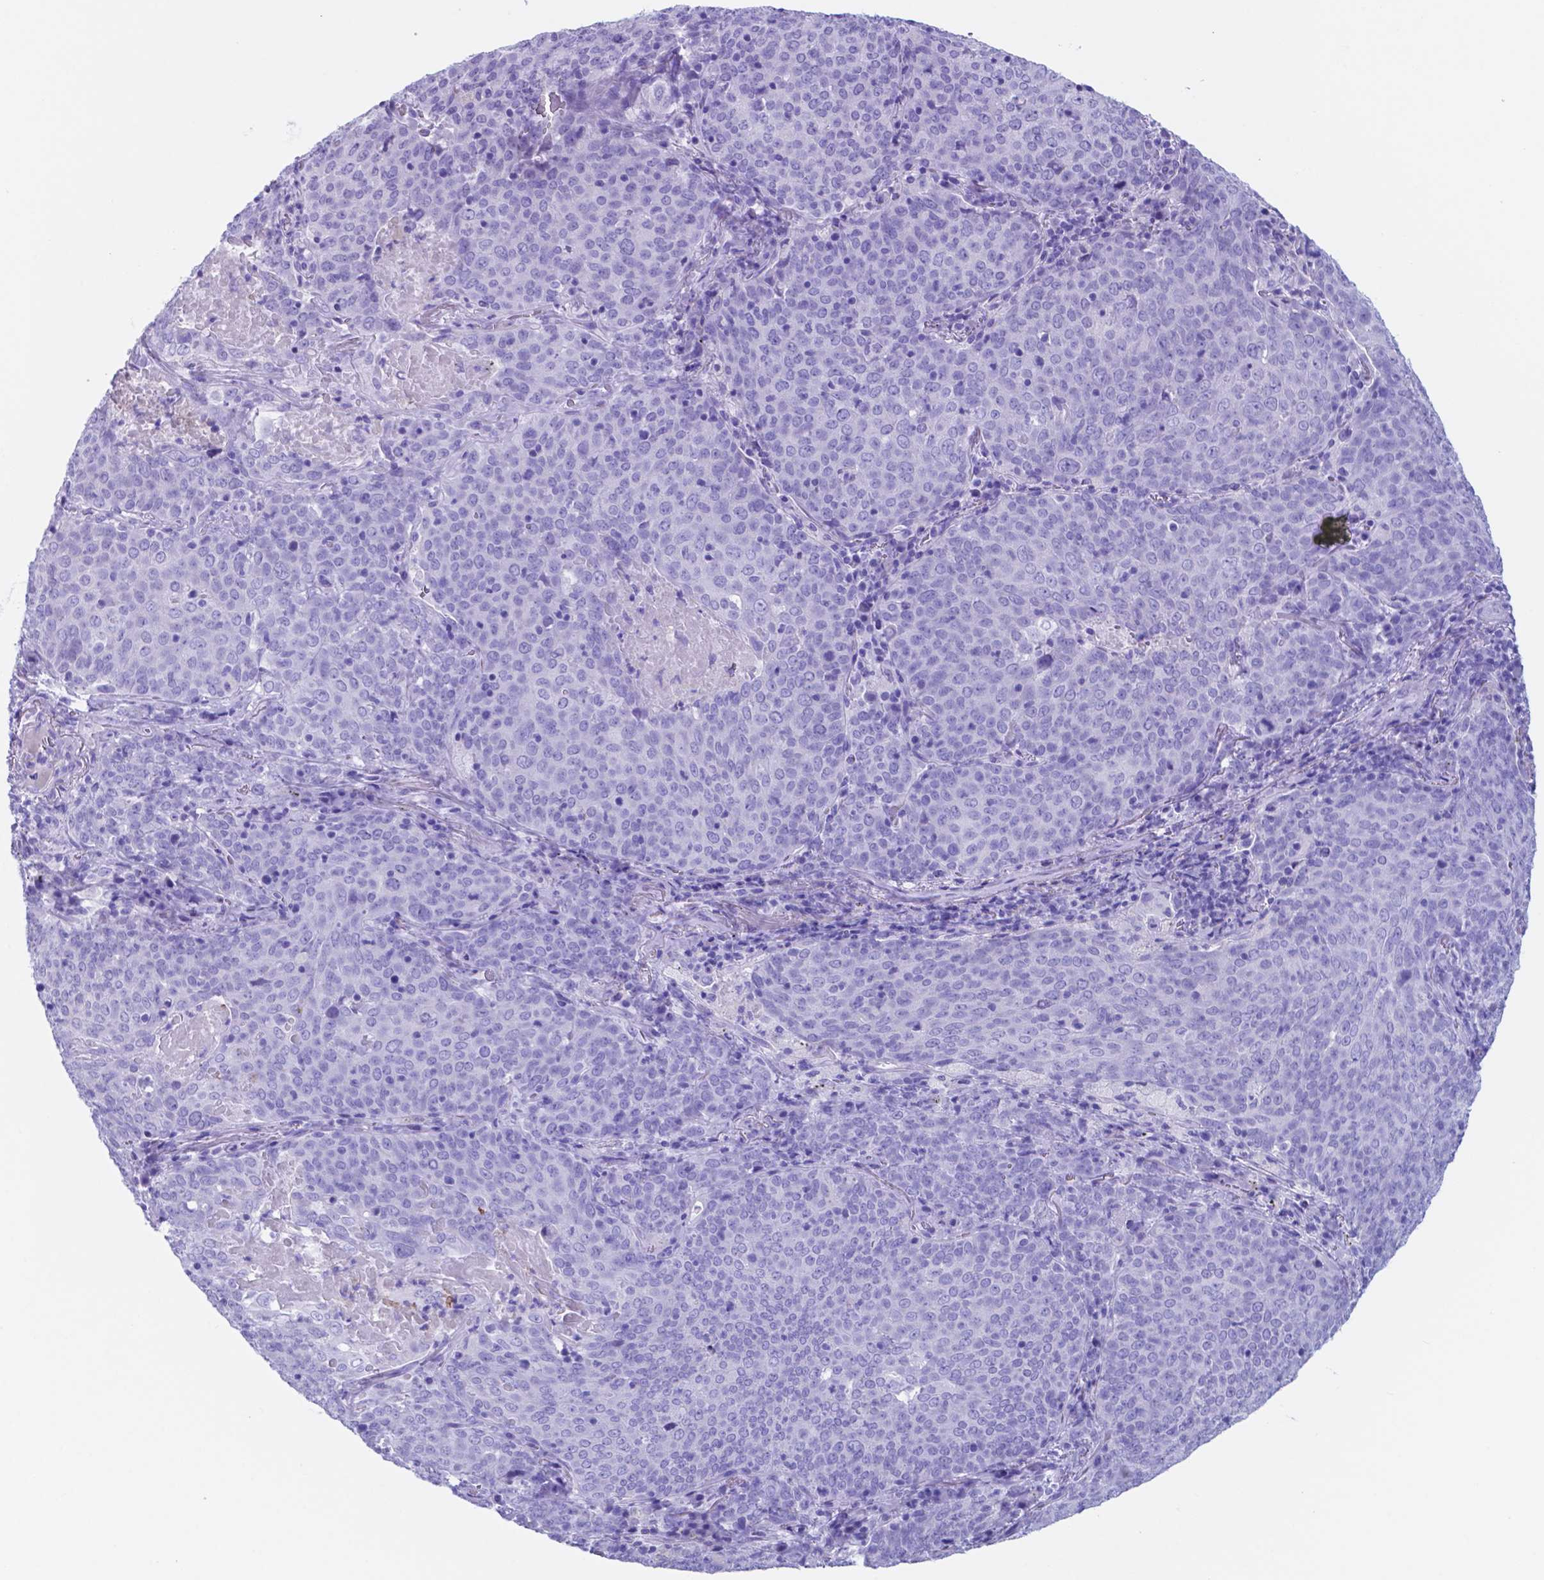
{"staining": {"intensity": "negative", "quantity": "none", "location": "none"}, "tissue": "lung cancer", "cell_type": "Tumor cells", "image_type": "cancer", "snomed": [{"axis": "morphology", "description": "Squamous cell carcinoma, NOS"}, {"axis": "topography", "description": "Lung"}], "caption": "This is an immunohistochemistry micrograph of lung cancer. There is no positivity in tumor cells.", "gene": "DNAAF8", "patient": {"sex": "male", "age": 82}}